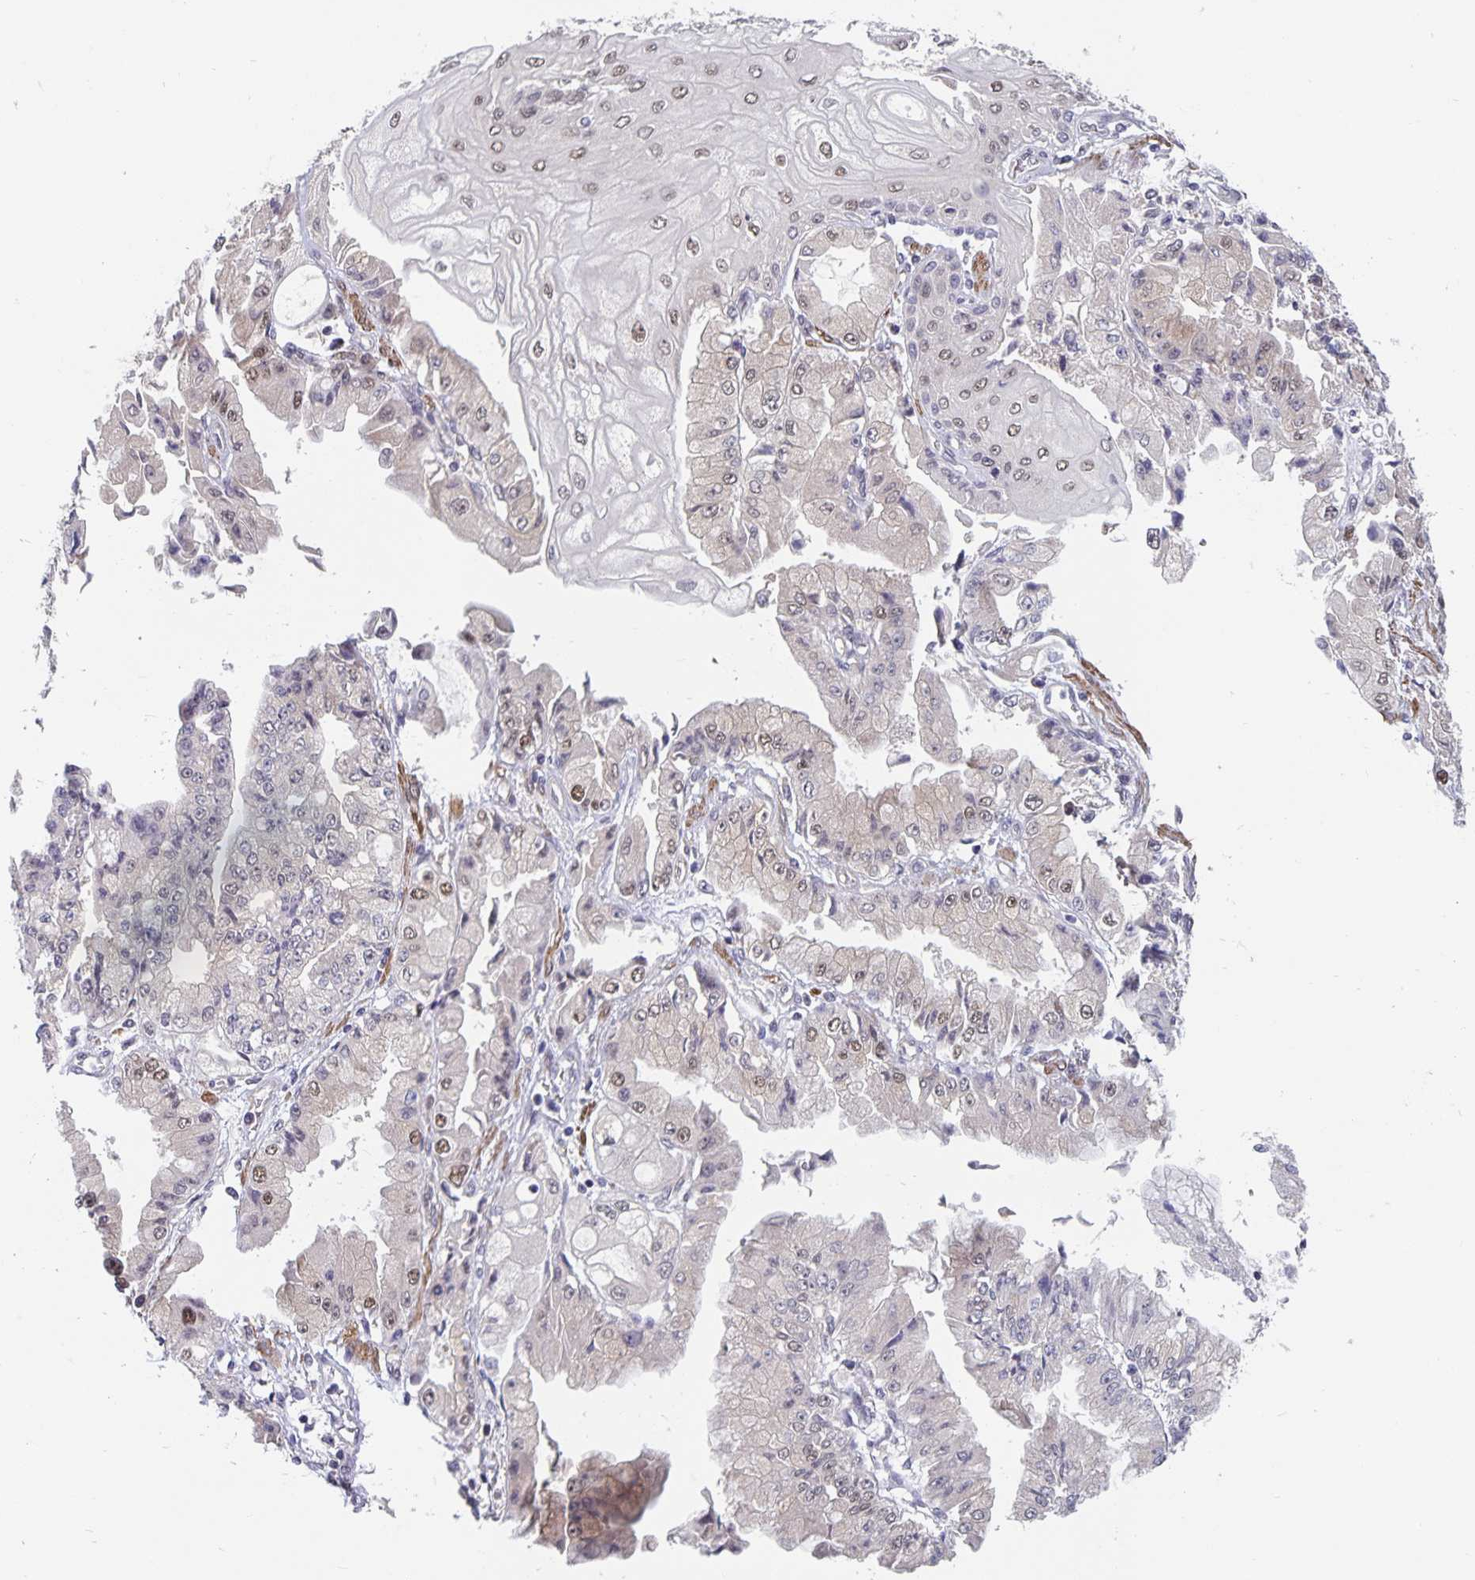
{"staining": {"intensity": "weak", "quantity": "25%-75%", "location": "nuclear"}, "tissue": "stomach cancer", "cell_type": "Tumor cells", "image_type": "cancer", "snomed": [{"axis": "morphology", "description": "Adenocarcinoma, NOS"}, {"axis": "topography", "description": "Stomach, upper"}], "caption": "Stomach cancer stained with a protein marker exhibits weak staining in tumor cells.", "gene": "BAG6", "patient": {"sex": "female", "age": 74}}